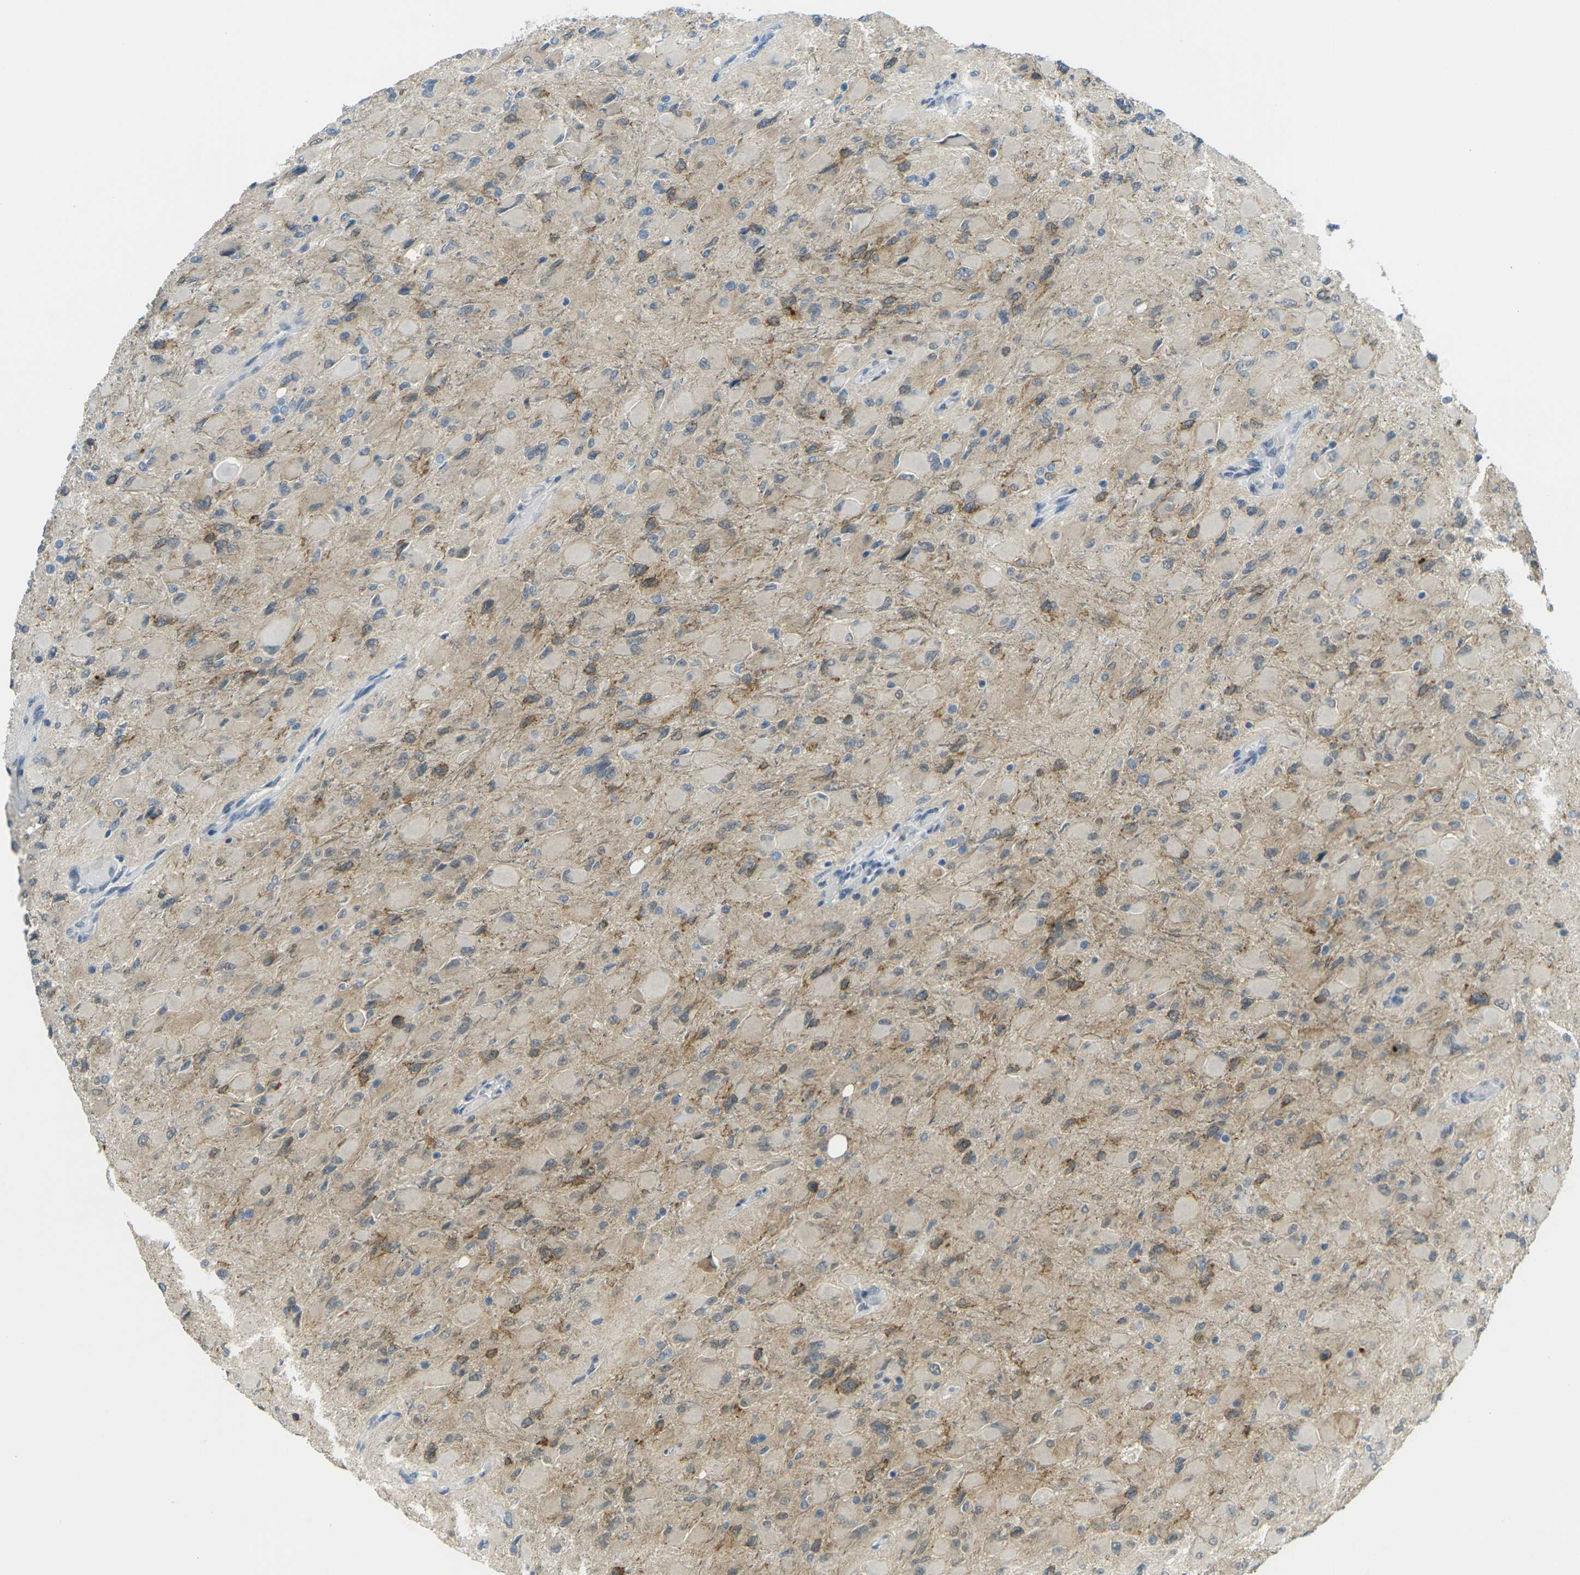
{"staining": {"intensity": "moderate", "quantity": "<25%", "location": "cytoplasmic/membranous"}, "tissue": "glioma", "cell_type": "Tumor cells", "image_type": "cancer", "snomed": [{"axis": "morphology", "description": "Glioma, malignant, High grade"}, {"axis": "topography", "description": "Cerebral cortex"}], "caption": "Protein expression analysis of malignant glioma (high-grade) displays moderate cytoplasmic/membranous staining in about <25% of tumor cells.", "gene": "SPTBN2", "patient": {"sex": "female", "age": 36}}